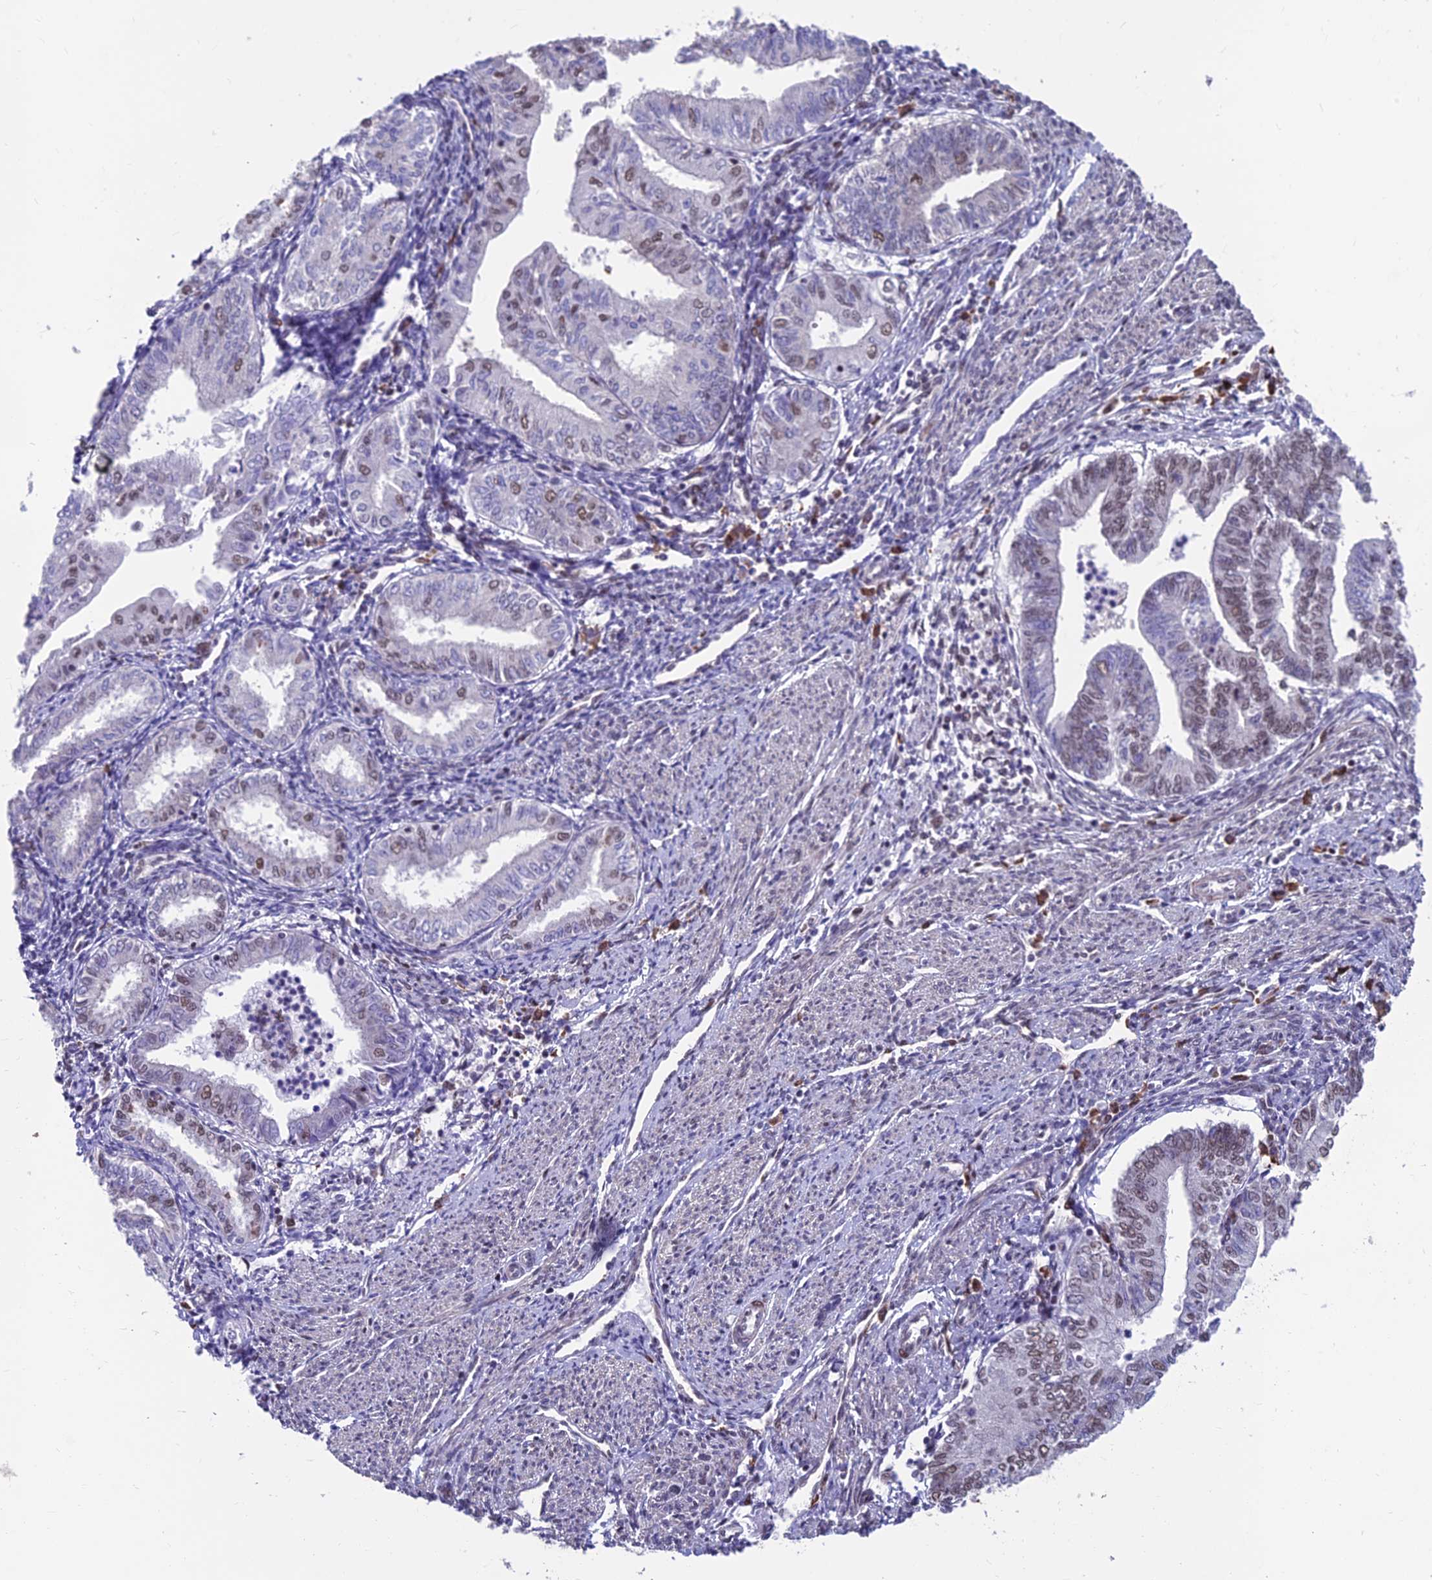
{"staining": {"intensity": "weak", "quantity": "25%-75%", "location": "nuclear"}, "tissue": "endometrial cancer", "cell_type": "Tumor cells", "image_type": "cancer", "snomed": [{"axis": "morphology", "description": "Adenocarcinoma, NOS"}, {"axis": "topography", "description": "Endometrium"}], "caption": "An IHC image of neoplastic tissue is shown. Protein staining in brown labels weak nuclear positivity in endometrial cancer within tumor cells.", "gene": "KIAA1191", "patient": {"sex": "female", "age": 66}}